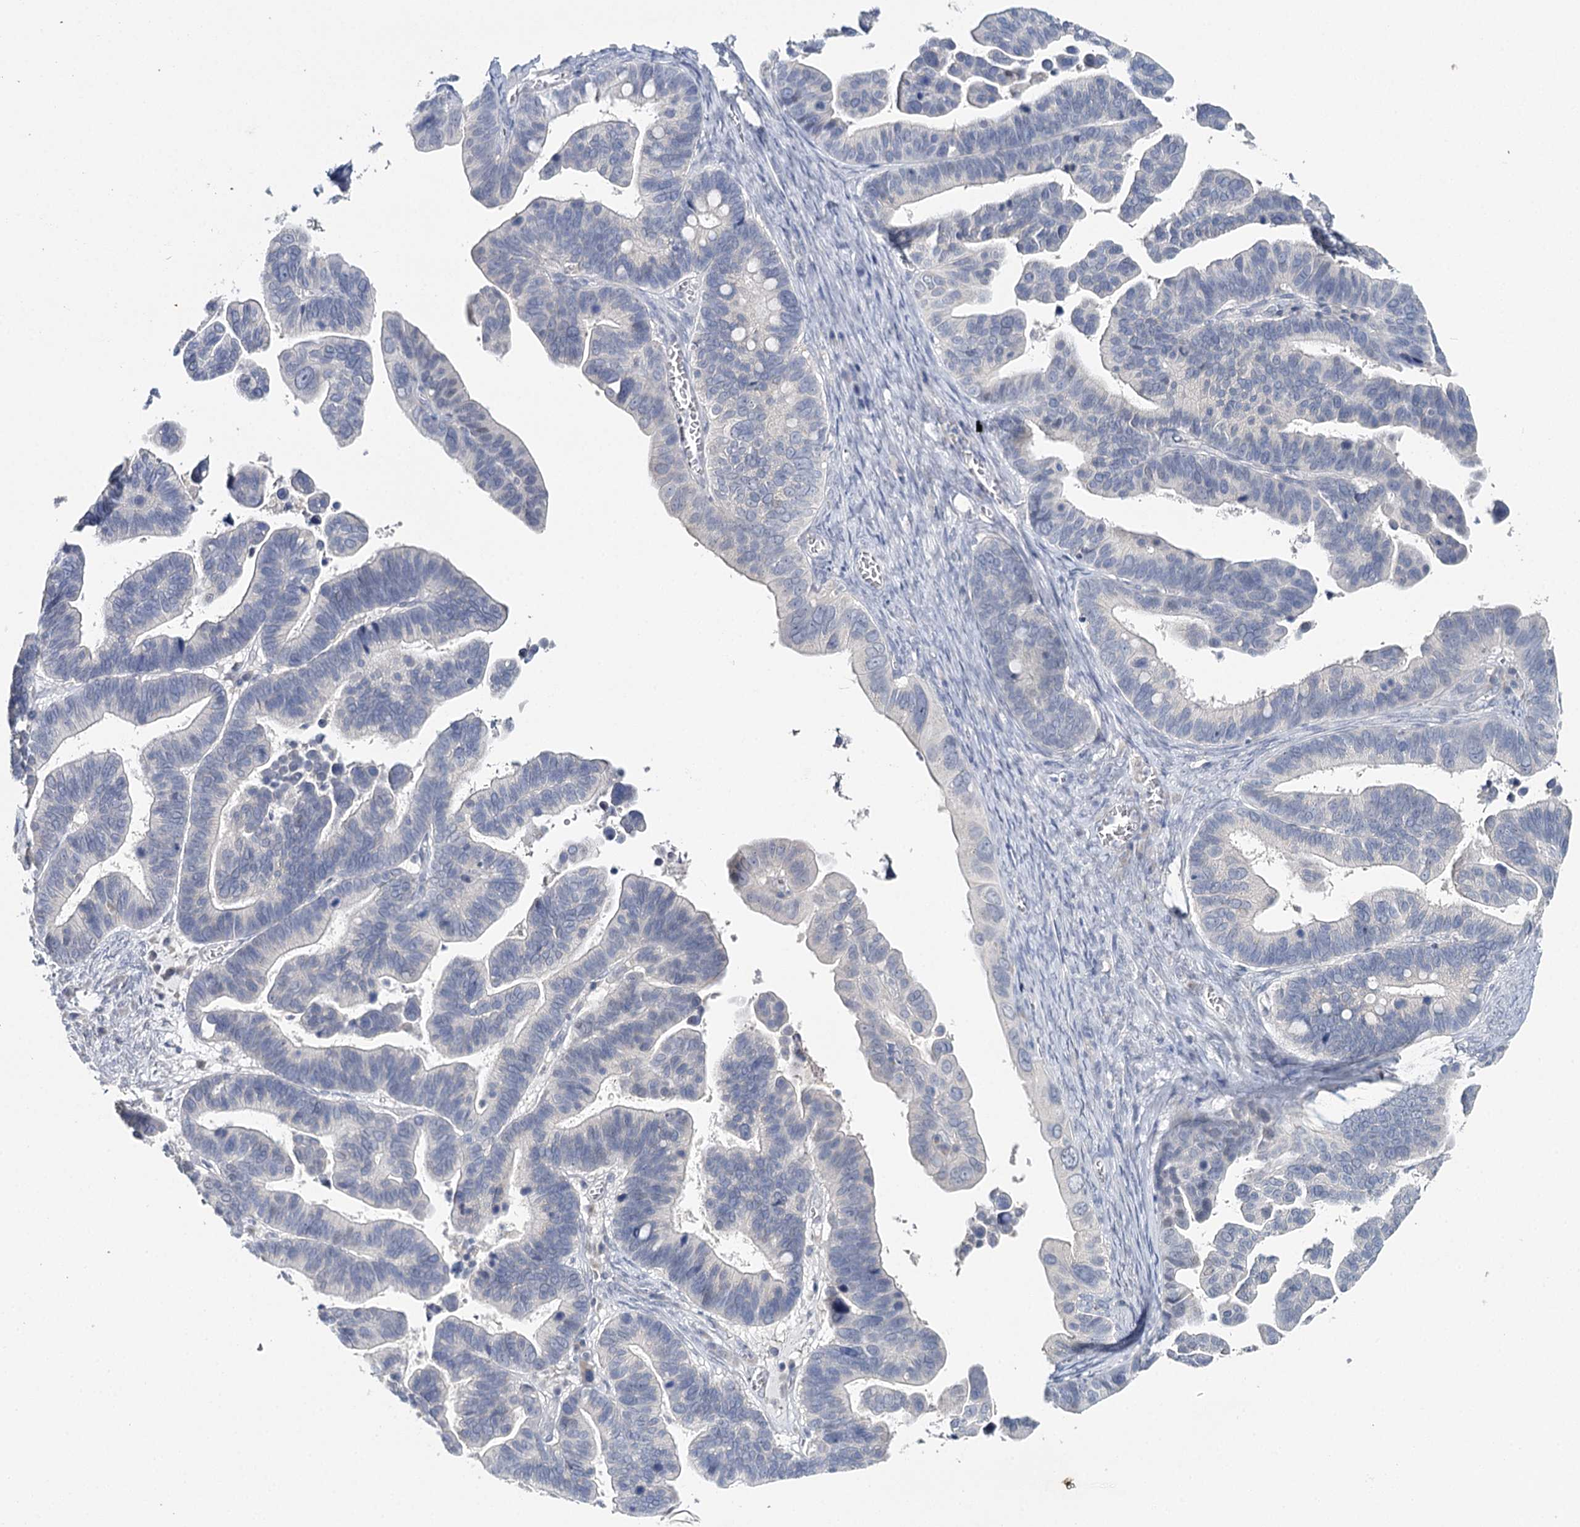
{"staining": {"intensity": "negative", "quantity": "none", "location": "none"}, "tissue": "ovarian cancer", "cell_type": "Tumor cells", "image_type": "cancer", "snomed": [{"axis": "morphology", "description": "Cystadenocarcinoma, serous, NOS"}, {"axis": "topography", "description": "Ovary"}], "caption": "Immunohistochemistry (IHC) of human ovarian serous cystadenocarcinoma shows no staining in tumor cells.", "gene": "TP53", "patient": {"sex": "female", "age": 56}}